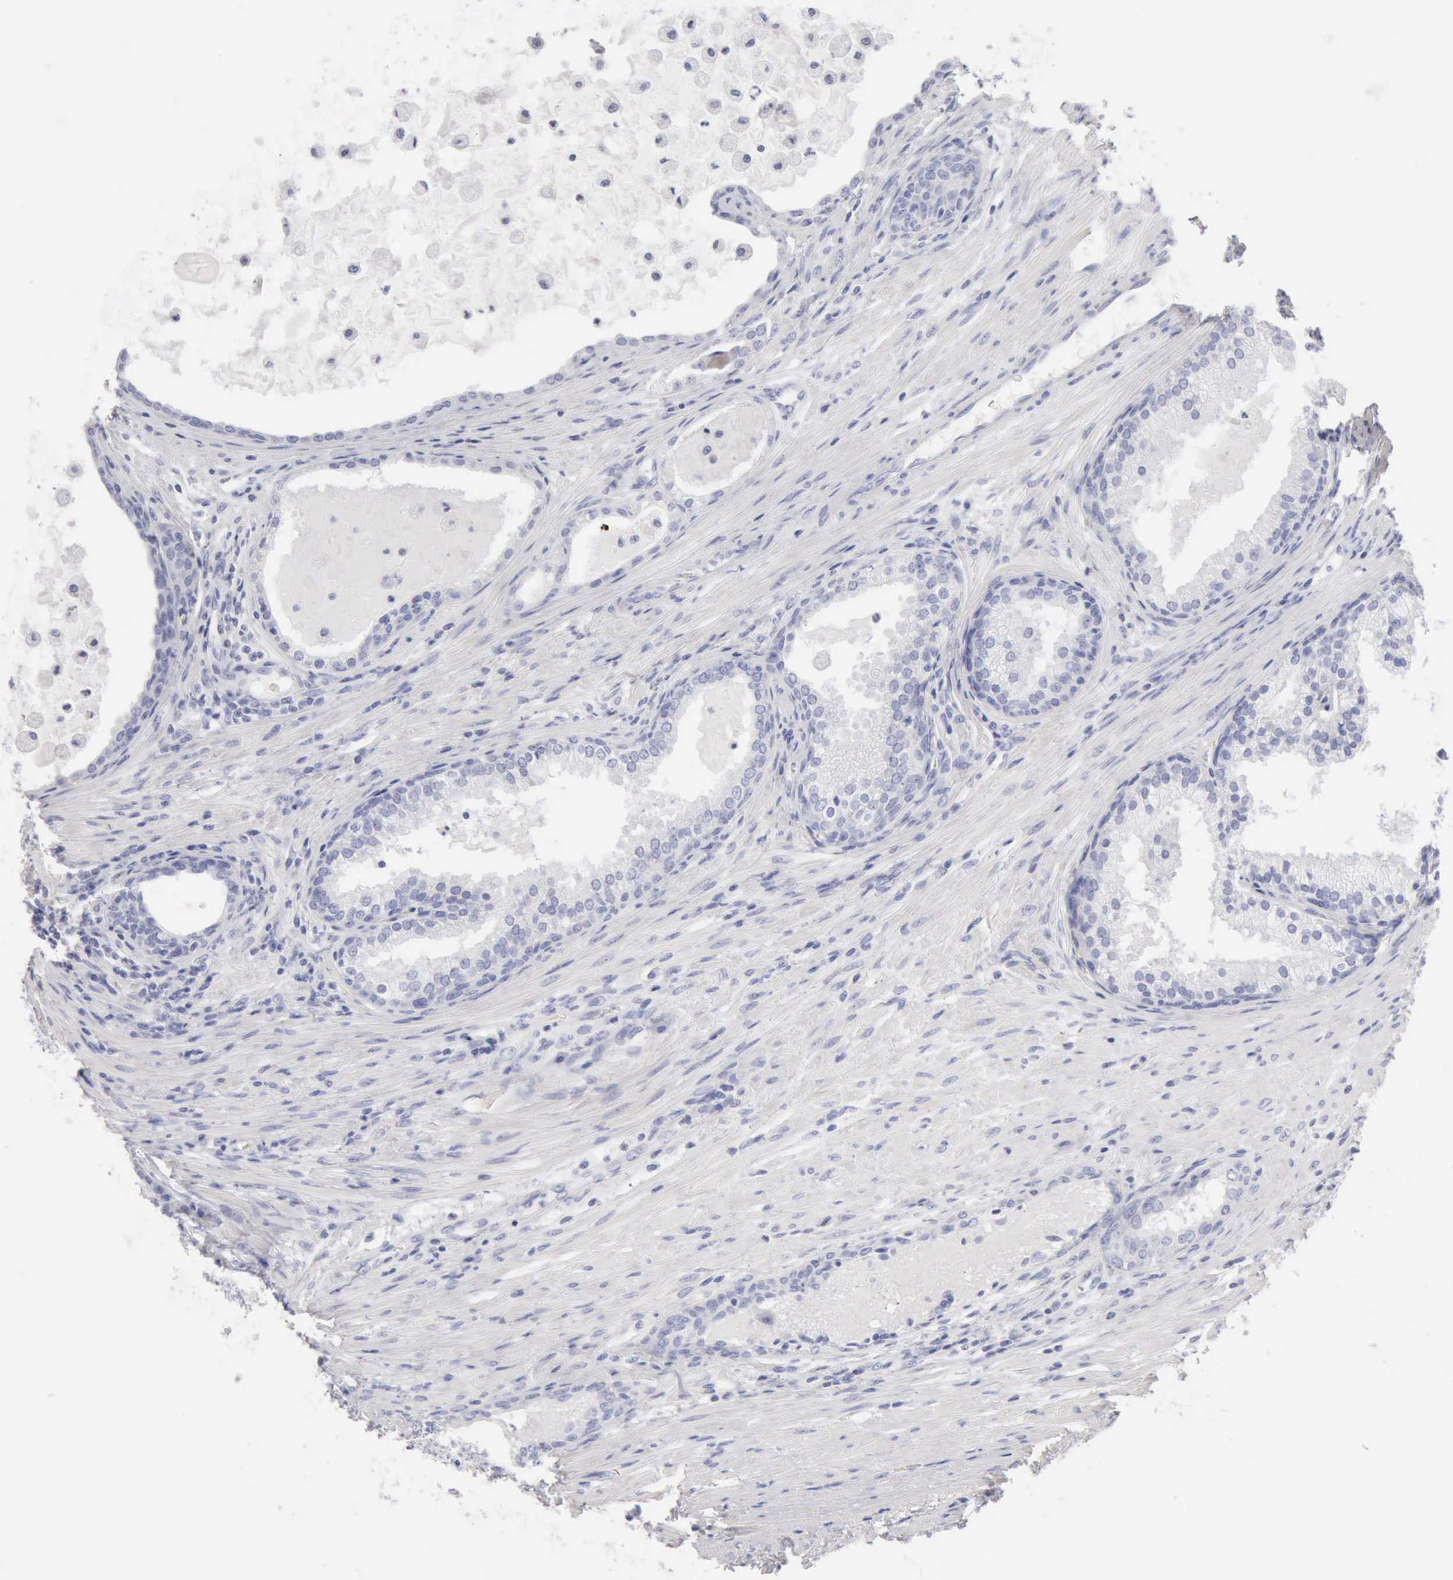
{"staining": {"intensity": "negative", "quantity": "none", "location": "none"}, "tissue": "prostate cancer", "cell_type": "Tumor cells", "image_type": "cancer", "snomed": [{"axis": "morphology", "description": "Adenocarcinoma, Medium grade"}, {"axis": "topography", "description": "Prostate"}], "caption": "DAB immunohistochemical staining of prostate cancer displays no significant staining in tumor cells.", "gene": "KRT10", "patient": {"sex": "male", "age": 70}}